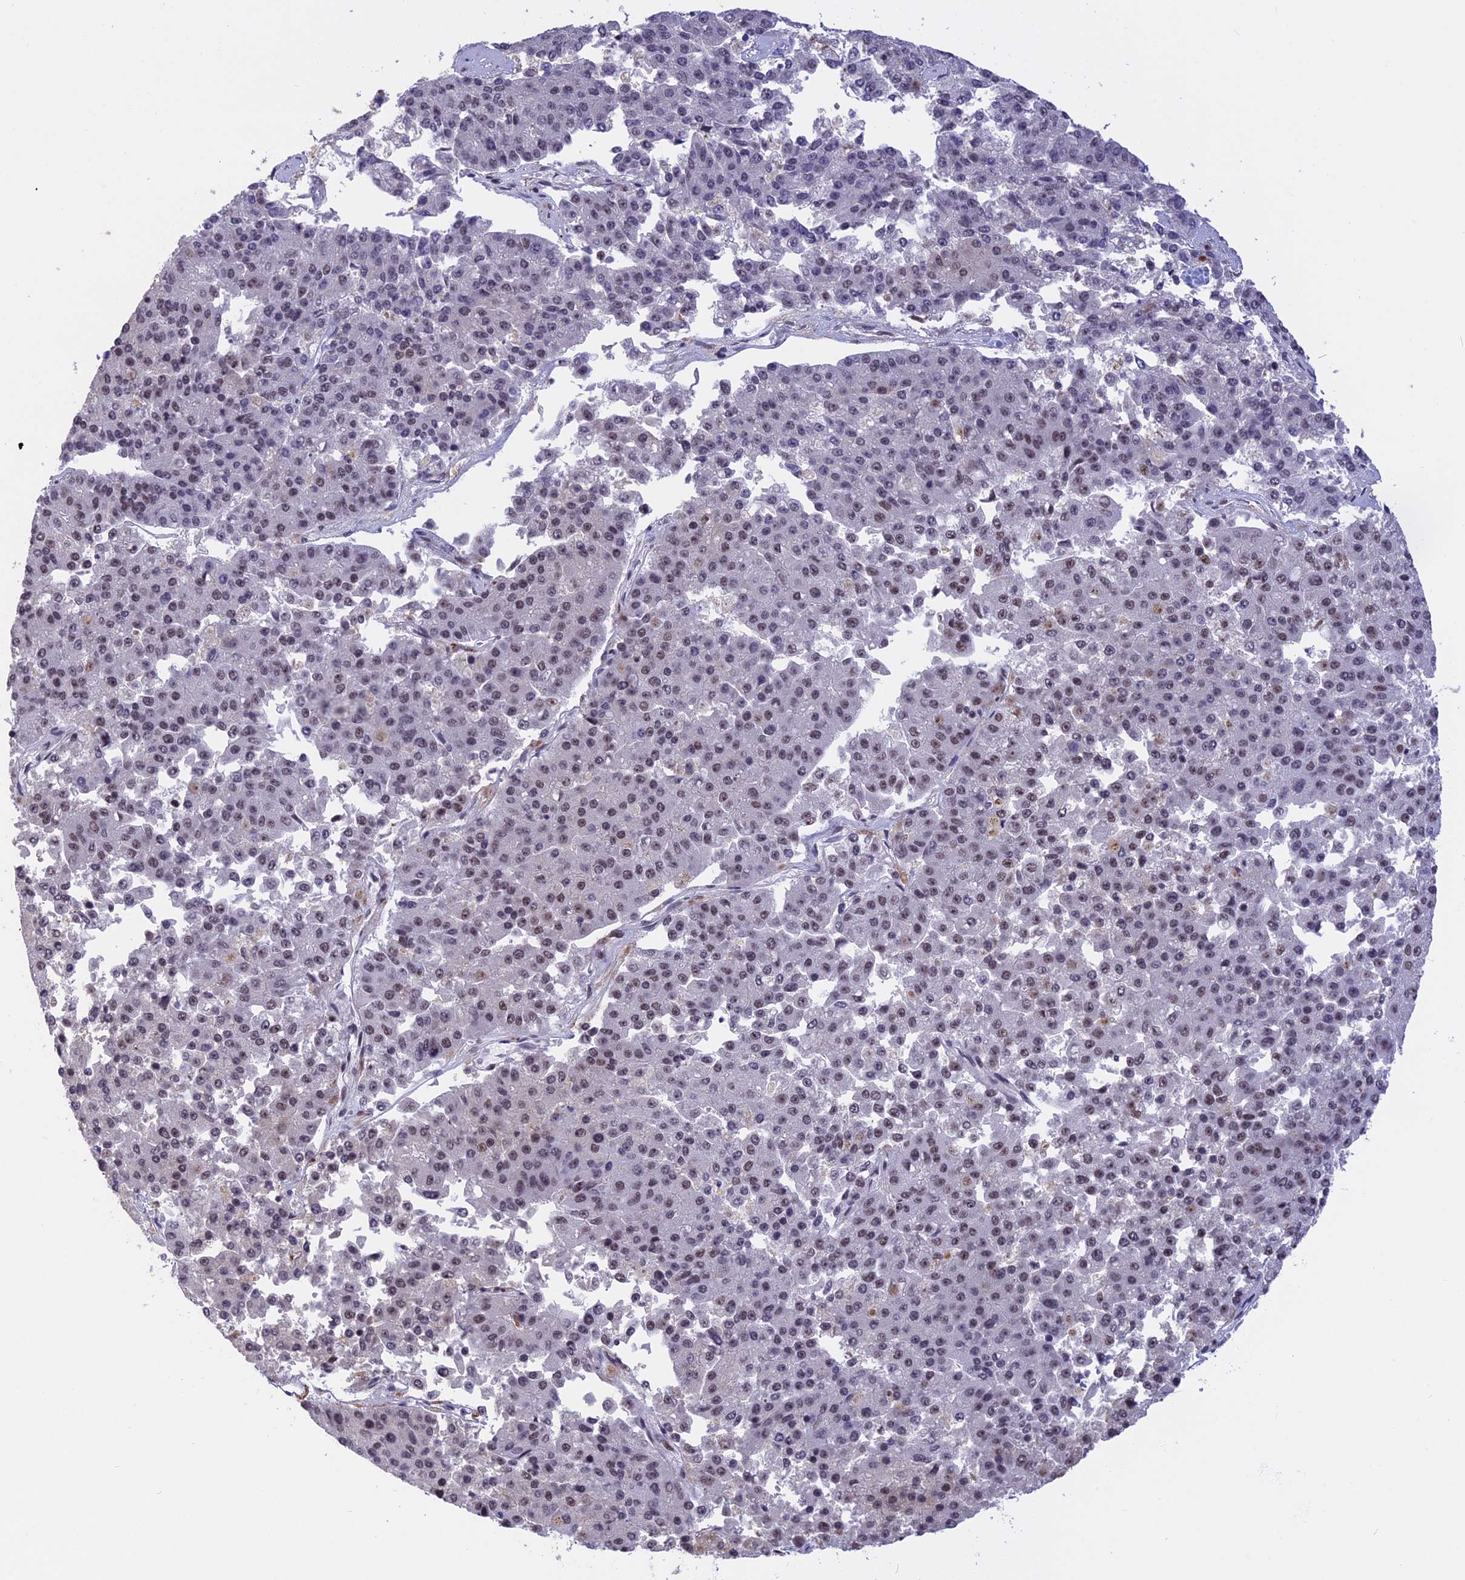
{"staining": {"intensity": "weak", "quantity": "25%-75%", "location": "nuclear"}, "tissue": "pancreatic cancer", "cell_type": "Tumor cells", "image_type": "cancer", "snomed": [{"axis": "morphology", "description": "Adenocarcinoma, NOS"}, {"axis": "topography", "description": "Pancreas"}], "caption": "Human adenocarcinoma (pancreatic) stained for a protein (brown) demonstrates weak nuclear positive staining in about 25%-75% of tumor cells.", "gene": "POLR2C", "patient": {"sex": "male", "age": 50}}